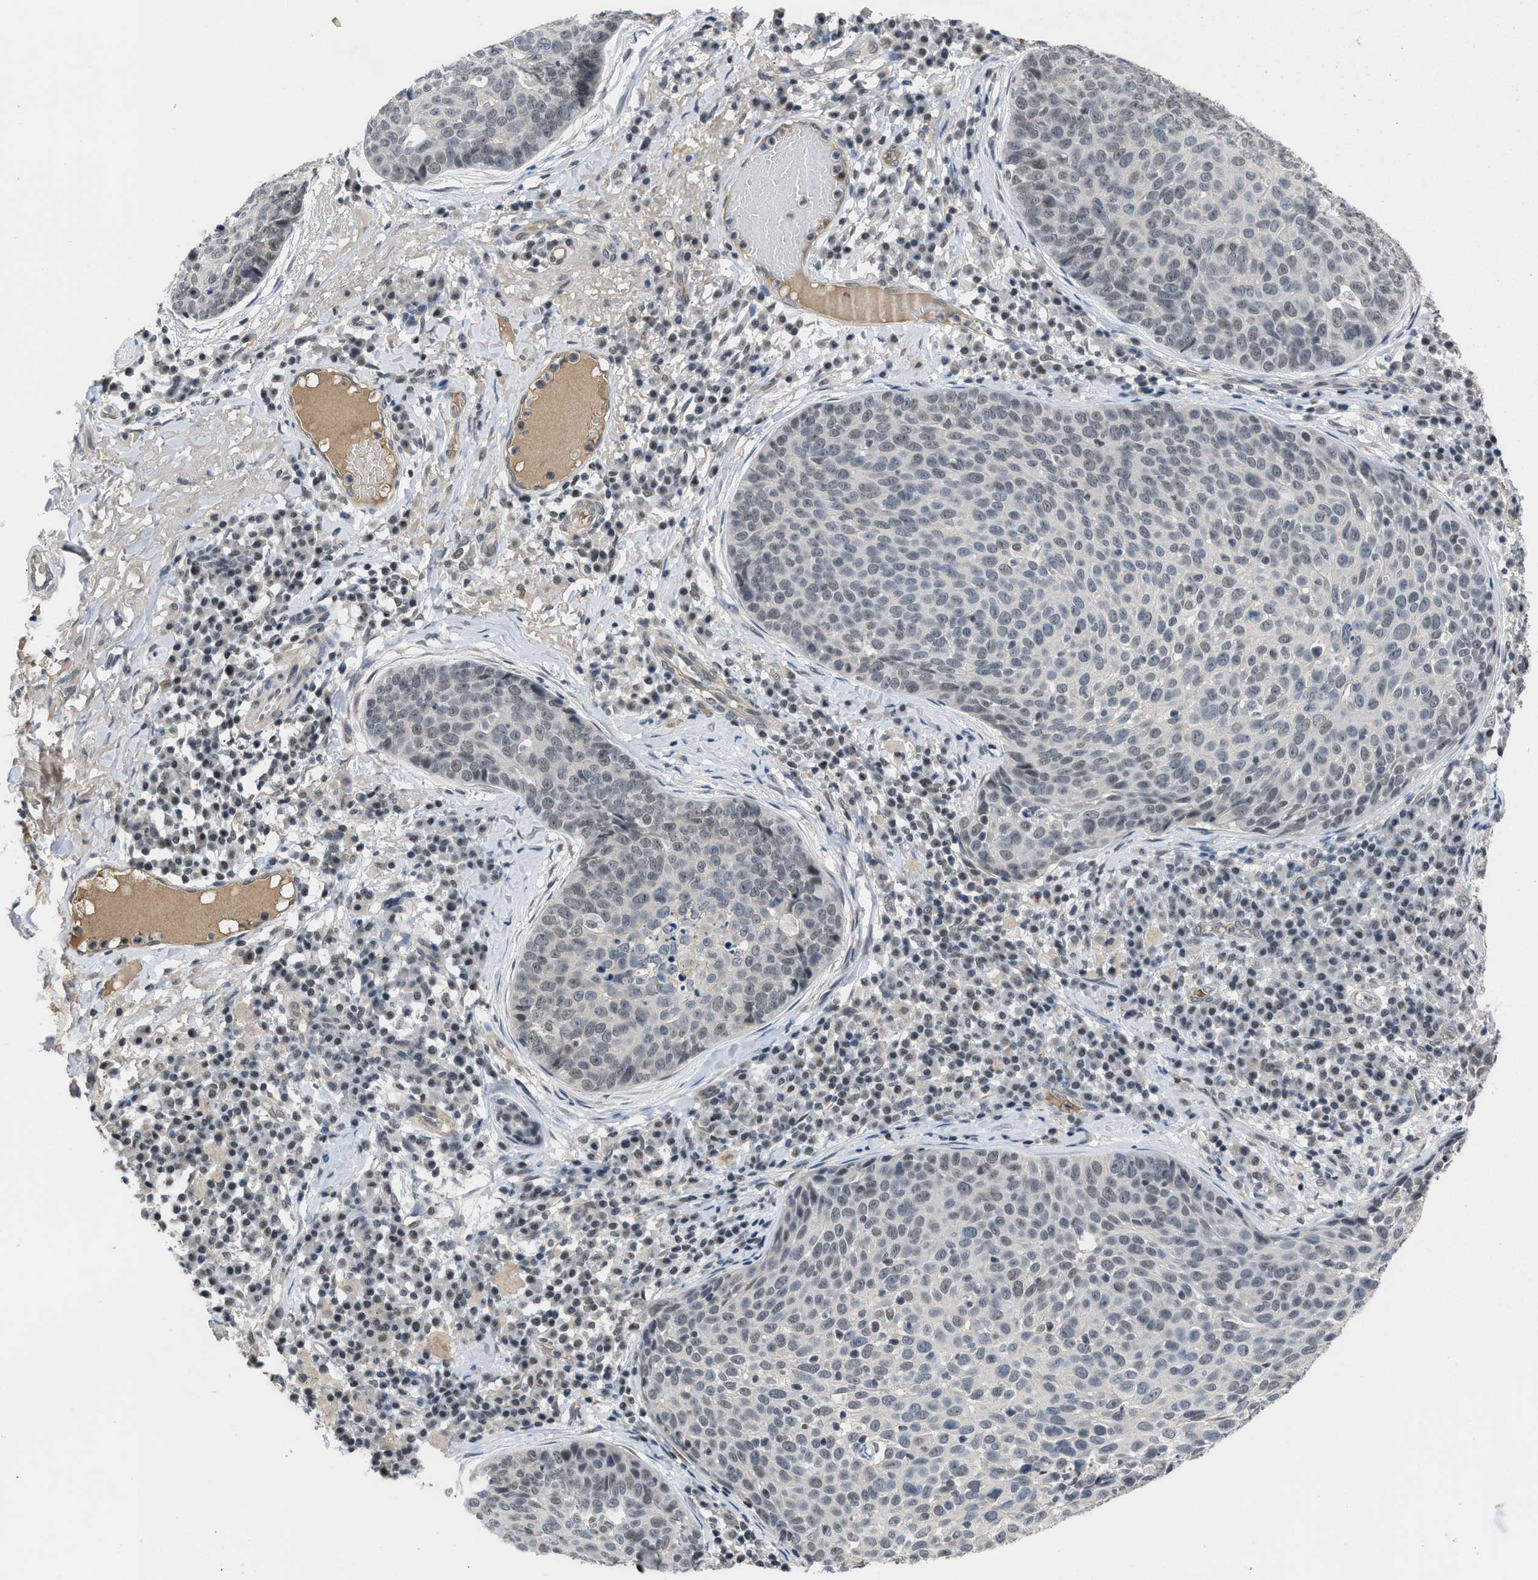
{"staining": {"intensity": "weak", "quantity": "25%-75%", "location": "nuclear"}, "tissue": "skin cancer", "cell_type": "Tumor cells", "image_type": "cancer", "snomed": [{"axis": "morphology", "description": "Squamous cell carcinoma in situ, NOS"}, {"axis": "morphology", "description": "Squamous cell carcinoma, NOS"}, {"axis": "topography", "description": "Skin"}], "caption": "This histopathology image reveals immunohistochemistry staining of human squamous cell carcinoma in situ (skin), with low weak nuclear staining in about 25%-75% of tumor cells.", "gene": "TERF2IP", "patient": {"sex": "male", "age": 93}}